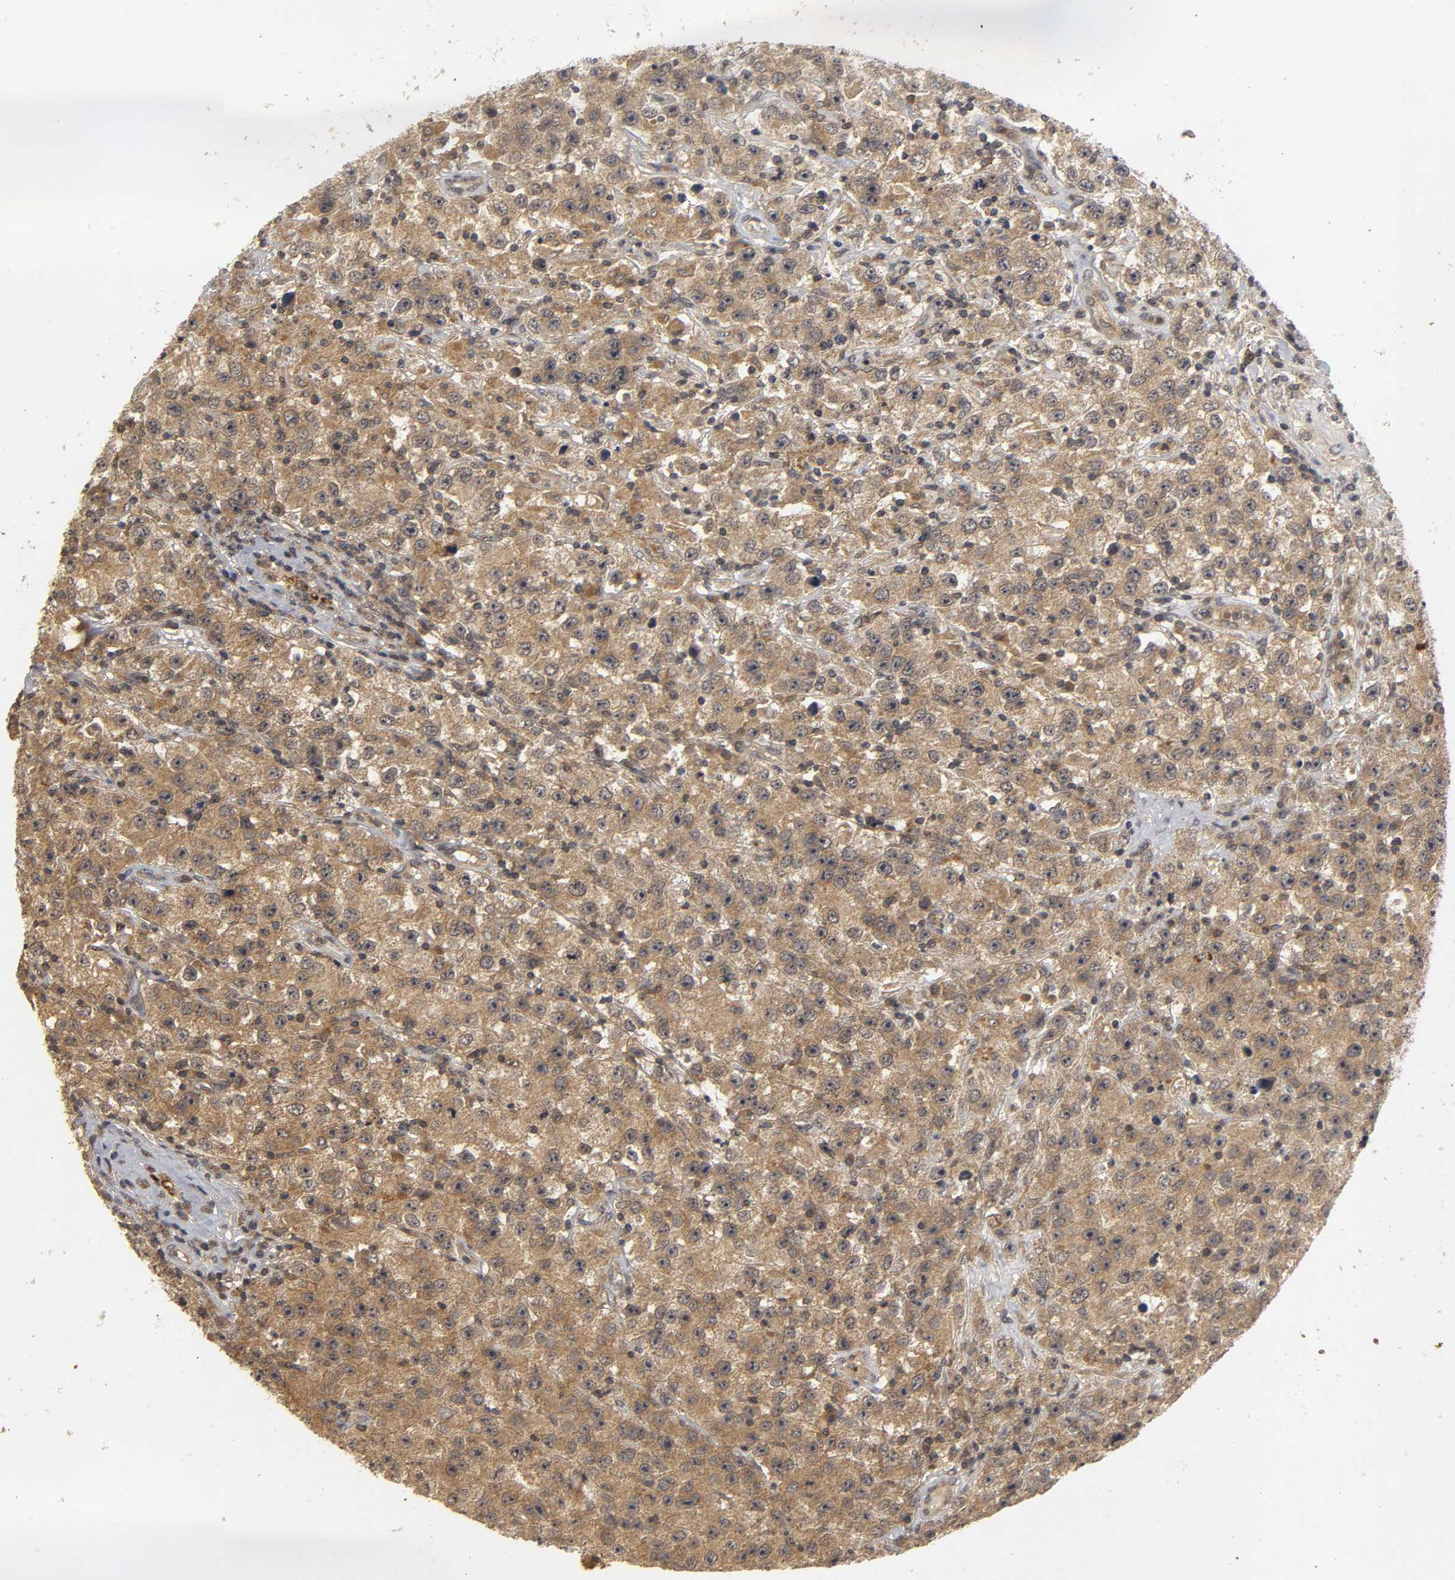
{"staining": {"intensity": "moderate", "quantity": ">75%", "location": "cytoplasmic/membranous"}, "tissue": "testis cancer", "cell_type": "Tumor cells", "image_type": "cancer", "snomed": [{"axis": "morphology", "description": "Seminoma, NOS"}, {"axis": "topography", "description": "Testis"}], "caption": "An image of human testis cancer stained for a protein exhibits moderate cytoplasmic/membranous brown staining in tumor cells. (Stains: DAB in brown, nuclei in blue, Microscopy: brightfield microscopy at high magnification).", "gene": "TRAF6", "patient": {"sex": "male", "age": 52}}